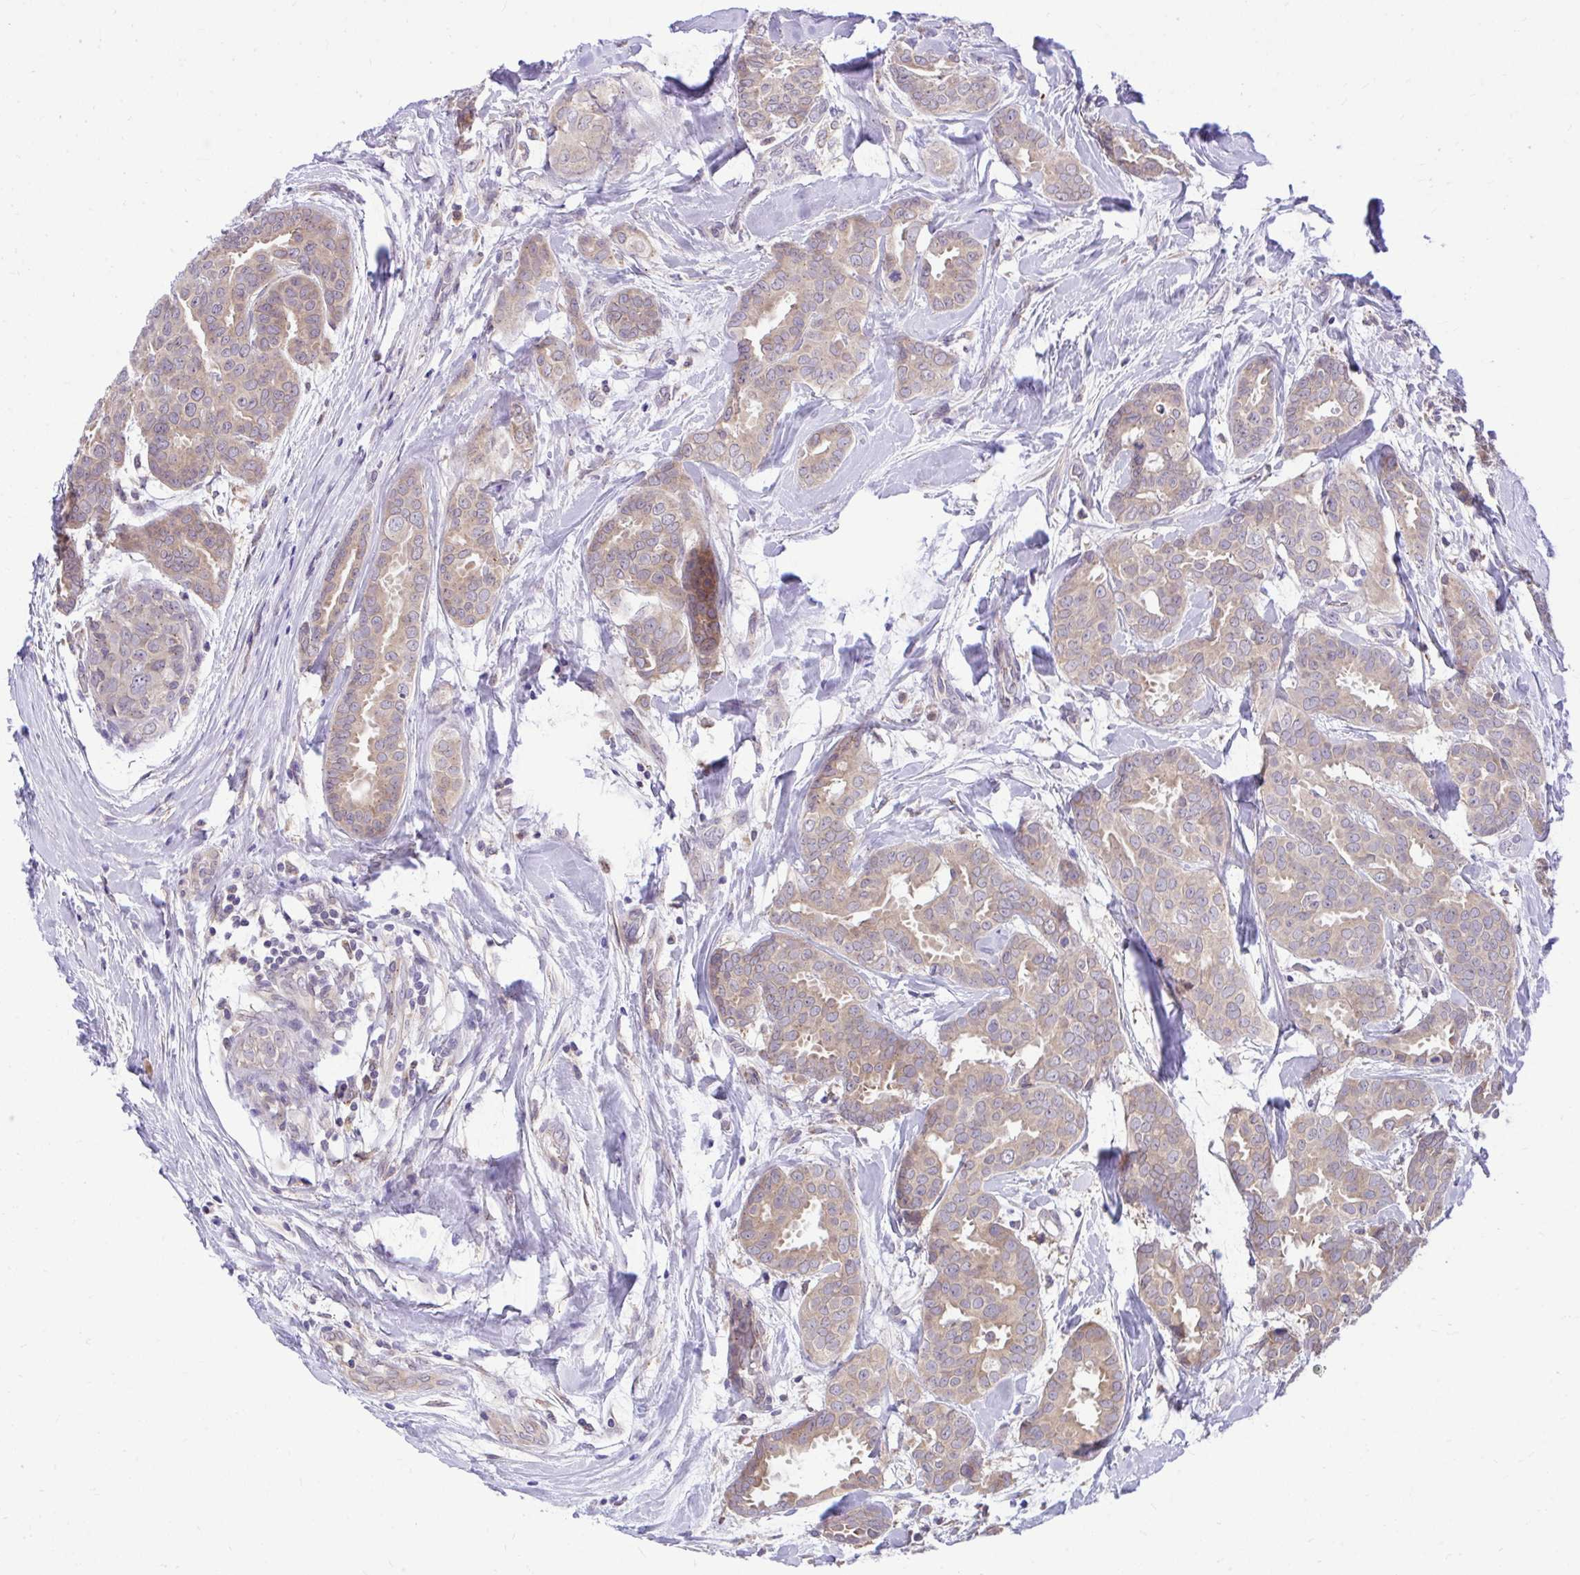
{"staining": {"intensity": "weak", "quantity": "25%-75%", "location": "cytoplasmic/membranous"}, "tissue": "breast cancer", "cell_type": "Tumor cells", "image_type": "cancer", "snomed": [{"axis": "morphology", "description": "Duct carcinoma"}, {"axis": "topography", "description": "Breast"}], "caption": "Human breast intraductal carcinoma stained with a brown dye displays weak cytoplasmic/membranous positive expression in about 25%-75% of tumor cells.", "gene": "CEACAM18", "patient": {"sex": "female", "age": 45}}